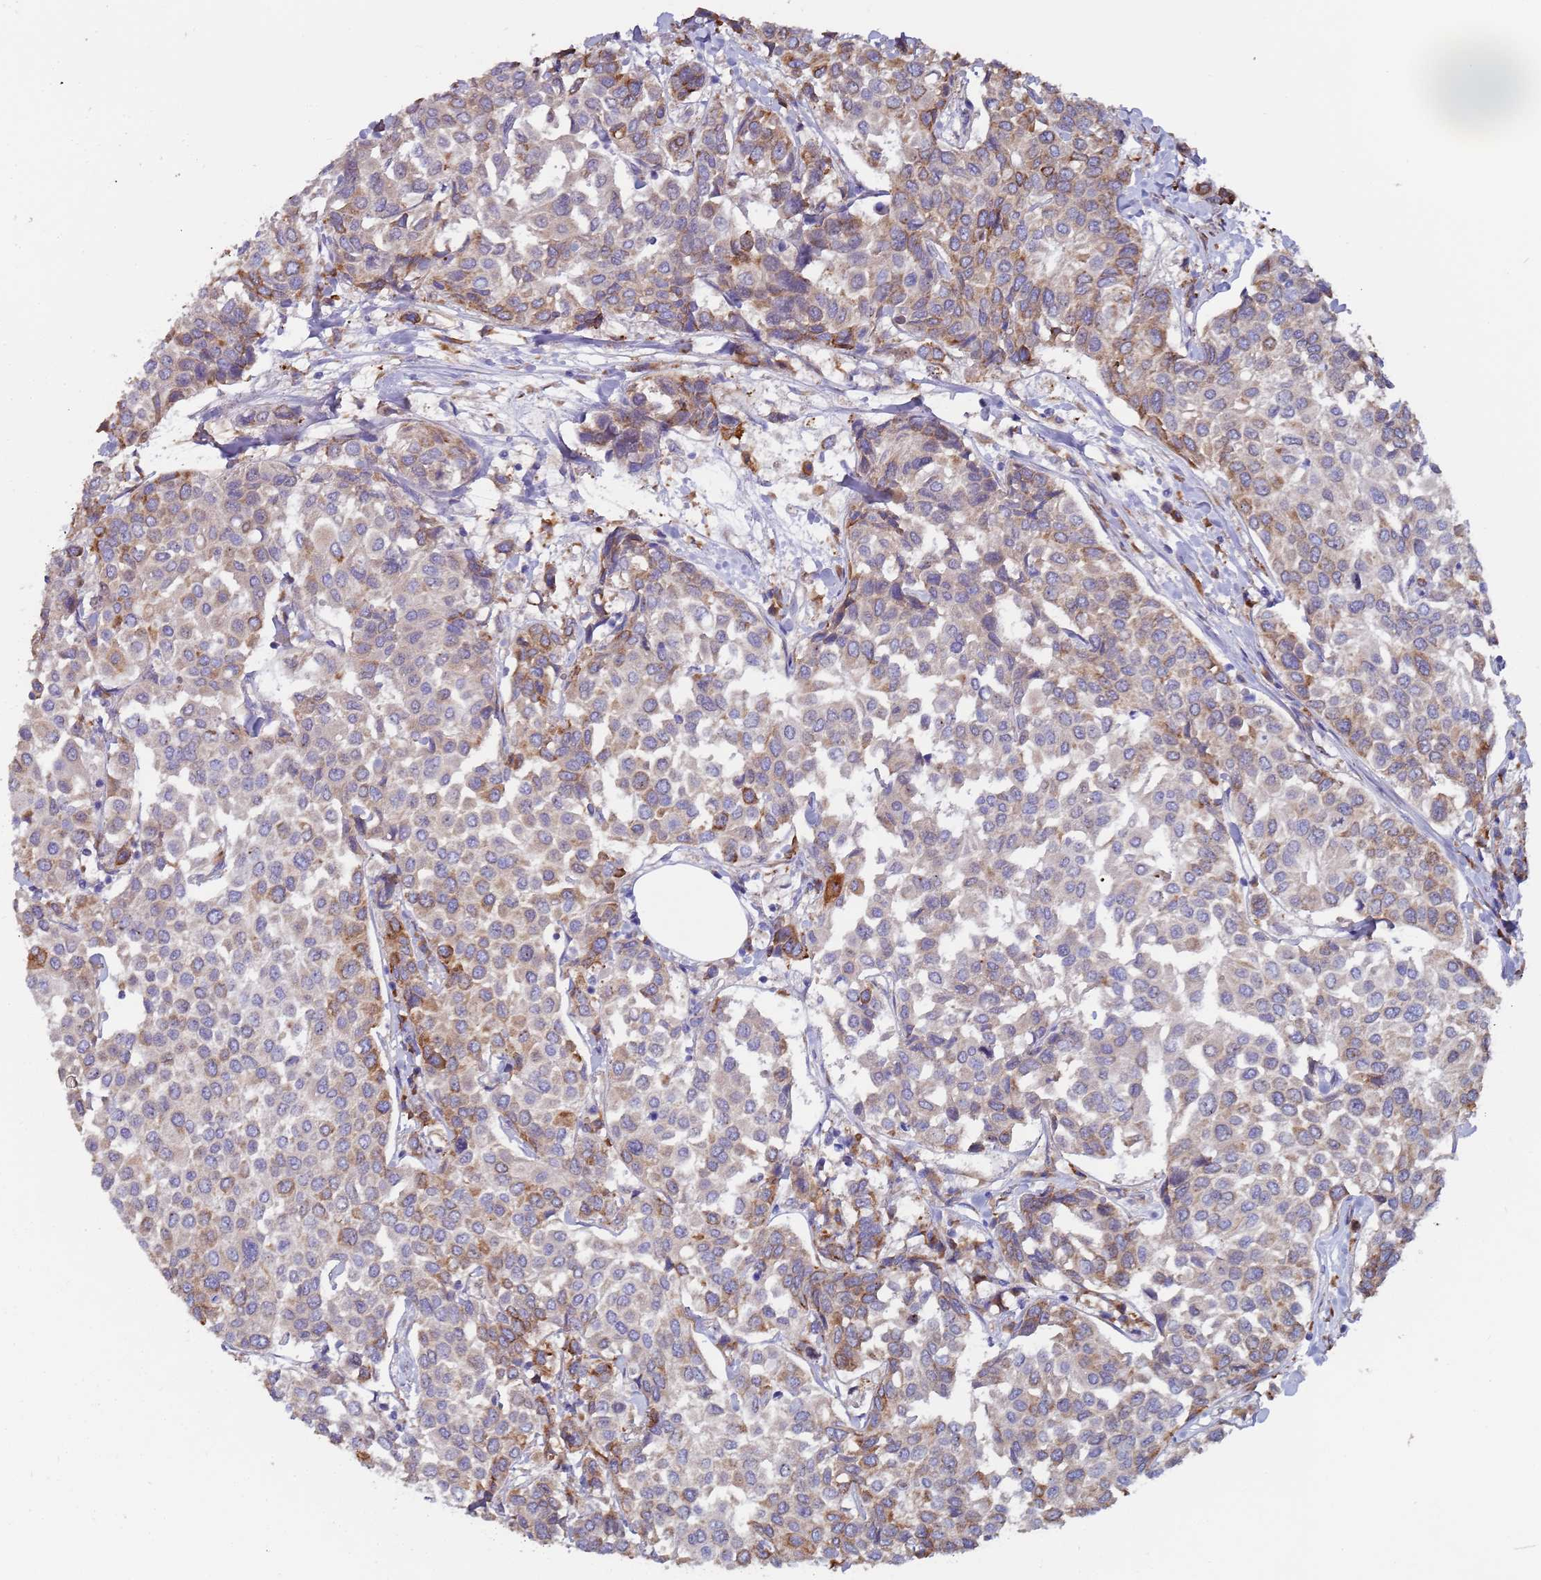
{"staining": {"intensity": "moderate", "quantity": "<25%", "location": "cytoplasmic/membranous"}, "tissue": "breast cancer", "cell_type": "Tumor cells", "image_type": "cancer", "snomed": [{"axis": "morphology", "description": "Duct carcinoma"}, {"axis": "topography", "description": "Breast"}], "caption": "Human breast cancer (infiltrating ductal carcinoma) stained with a brown dye reveals moderate cytoplasmic/membranous positive staining in about <25% of tumor cells.", "gene": "ZNF844", "patient": {"sex": "female", "age": 55}}